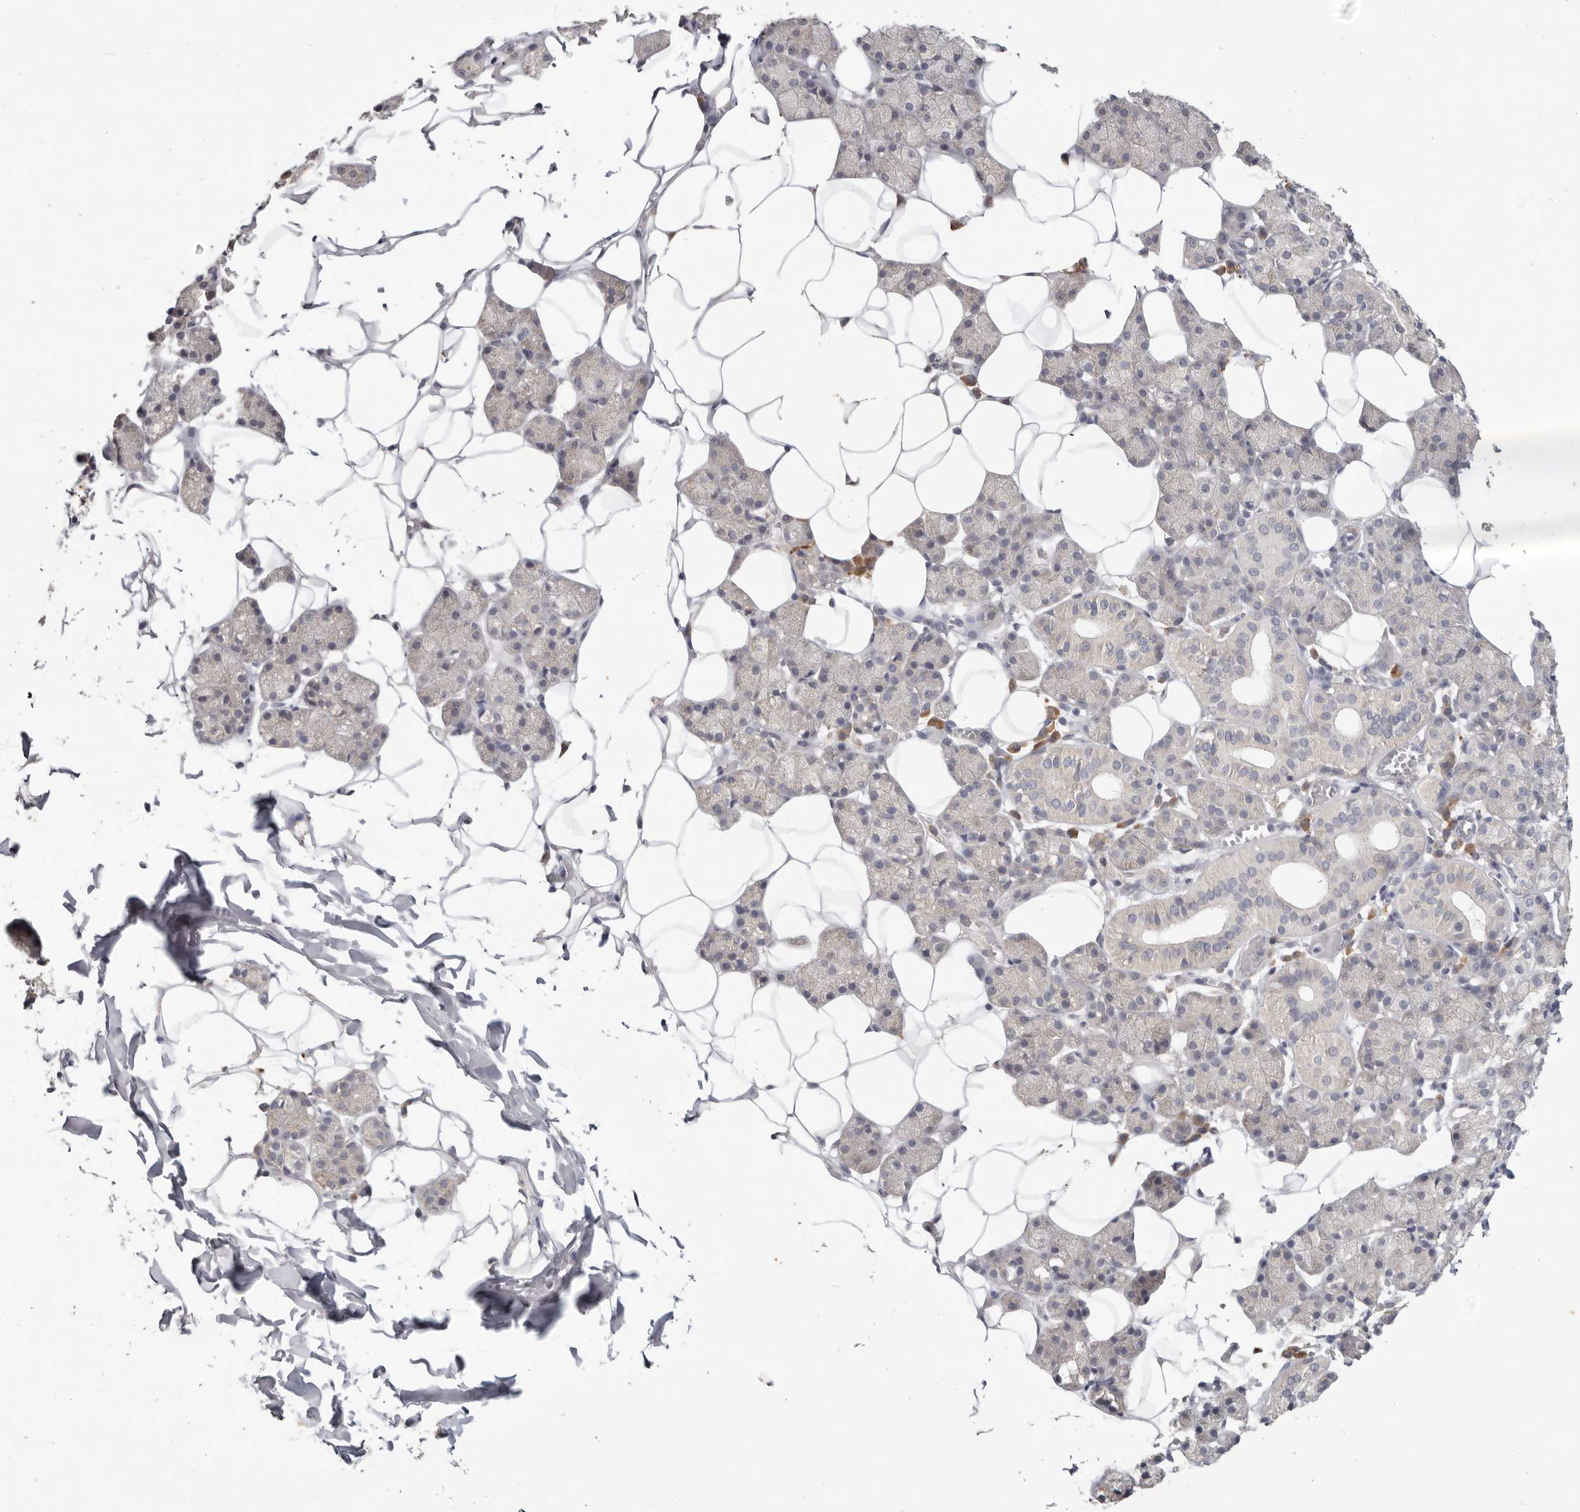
{"staining": {"intensity": "weak", "quantity": "<25%", "location": "cytoplasmic/membranous"}, "tissue": "salivary gland", "cell_type": "Glandular cells", "image_type": "normal", "snomed": [{"axis": "morphology", "description": "Normal tissue, NOS"}, {"axis": "topography", "description": "Salivary gland"}], "caption": "The micrograph demonstrates no staining of glandular cells in unremarkable salivary gland. (DAB (3,3'-diaminobenzidine) IHC, high magnification).", "gene": "WDR77", "patient": {"sex": "female", "age": 33}}